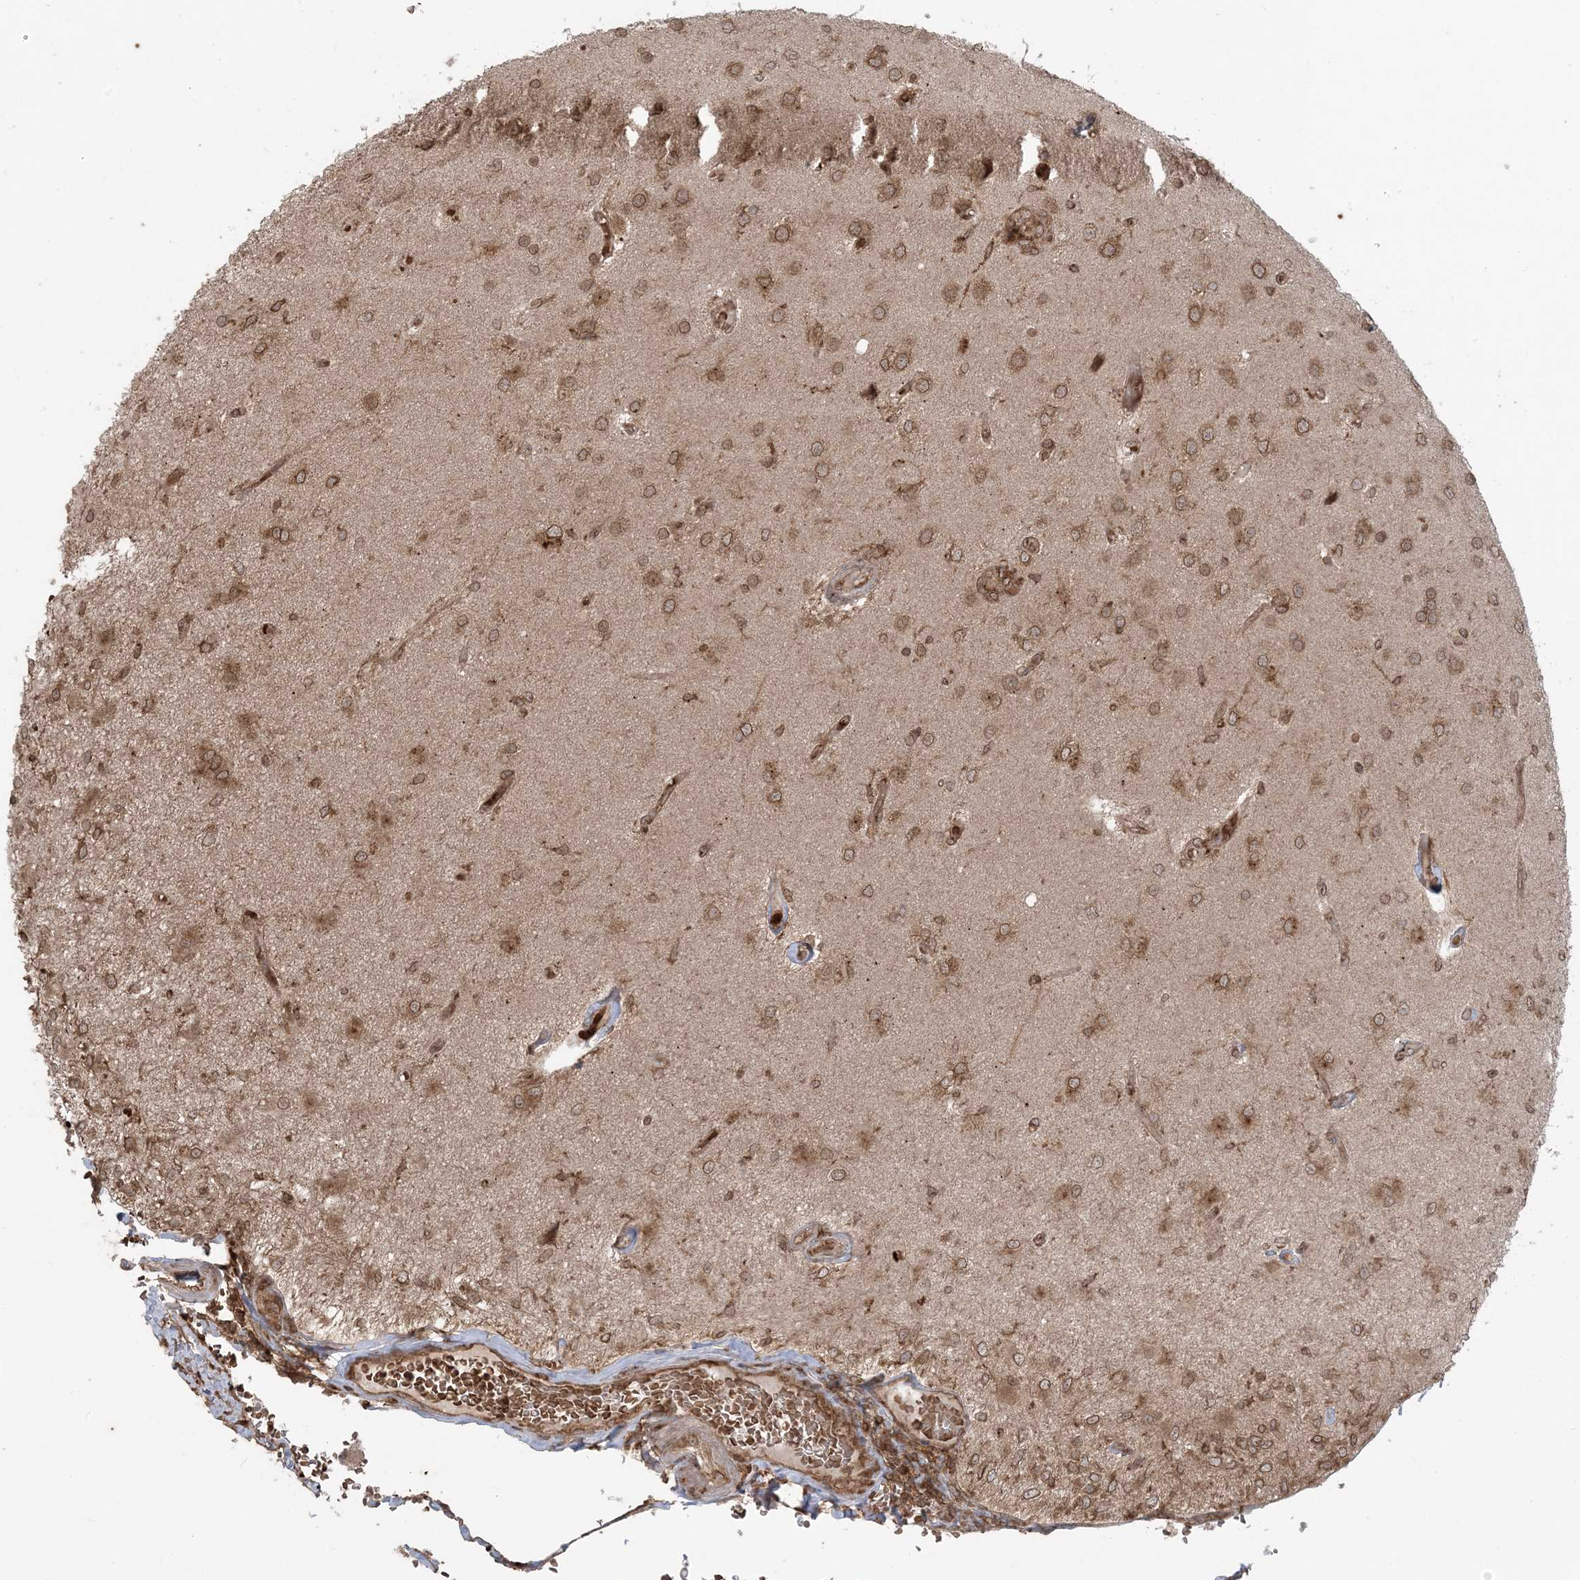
{"staining": {"intensity": "moderate", "quantity": ">75%", "location": "cytoplasmic/membranous,nuclear"}, "tissue": "glioma", "cell_type": "Tumor cells", "image_type": "cancer", "snomed": [{"axis": "morphology", "description": "Normal tissue, NOS"}, {"axis": "morphology", "description": "Glioma, malignant, High grade"}, {"axis": "topography", "description": "Cerebral cortex"}], "caption": "Immunohistochemistry (IHC) histopathology image of high-grade glioma (malignant) stained for a protein (brown), which exhibits medium levels of moderate cytoplasmic/membranous and nuclear positivity in approximately >75% of tumor cells.", "gene": "DDX19B", "patient": {"sex": "male", "age": 77}}